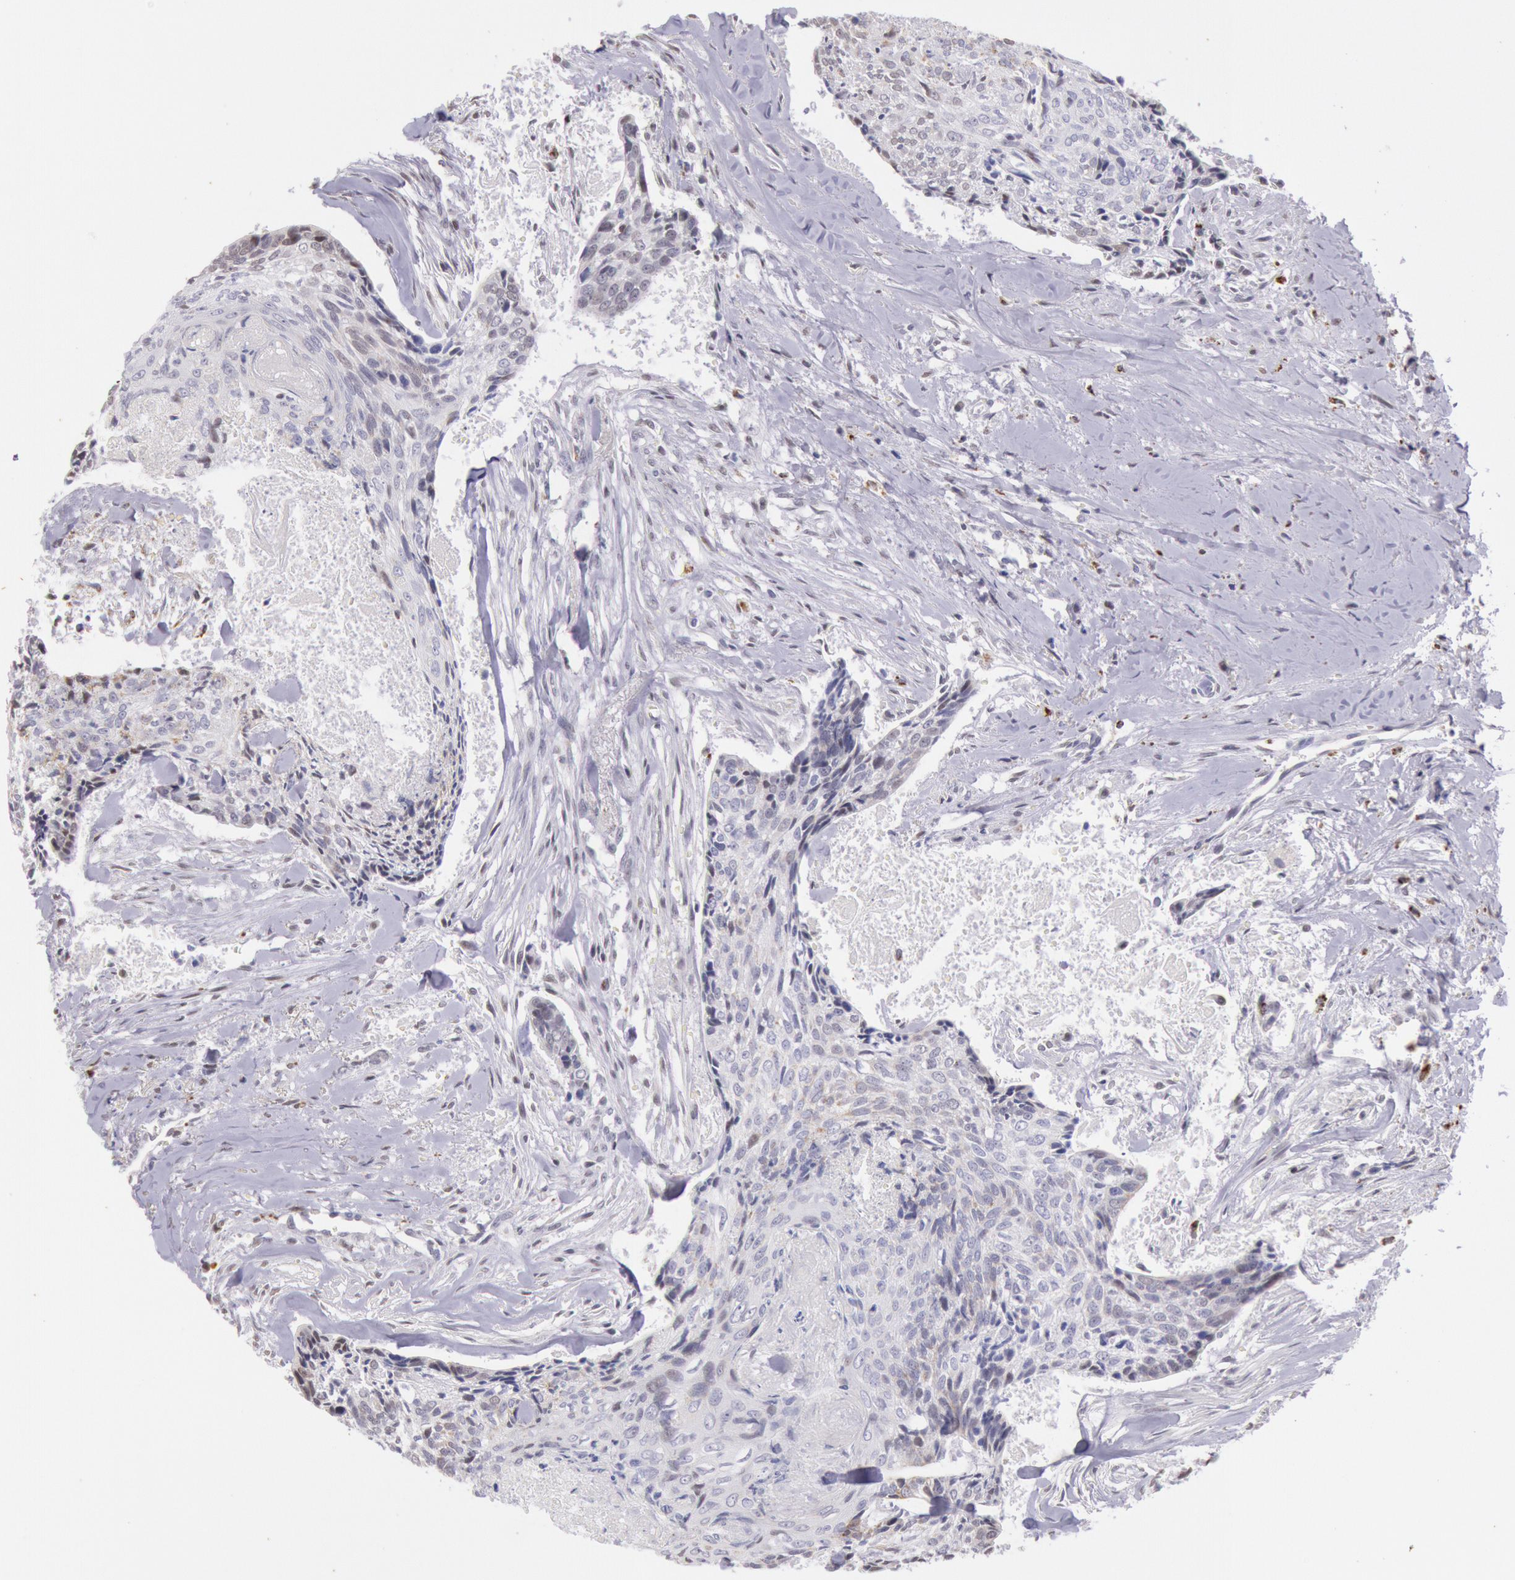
{"staining": {"intensity": "weak", "quantity": "<25%", "location": "cytoplasmic/membranous"}, "tissue": "head and neck cancer", "cell_type": "Tumor cells", "image_type": "cancer", "snomed": [{"axis": "morphology", "description": "Squamous cell carcinoma, NOS"}, {"axis": "topography", "description": "Salivary gland"}, {"axis": "topography", "description": "Head-Neck"}], "caption": "The IHC image has no significant staining in tumor cells of head and neck cancer tissue.", "gene": "FRMD6", "patient": {"sex": "male", "age": 70}}